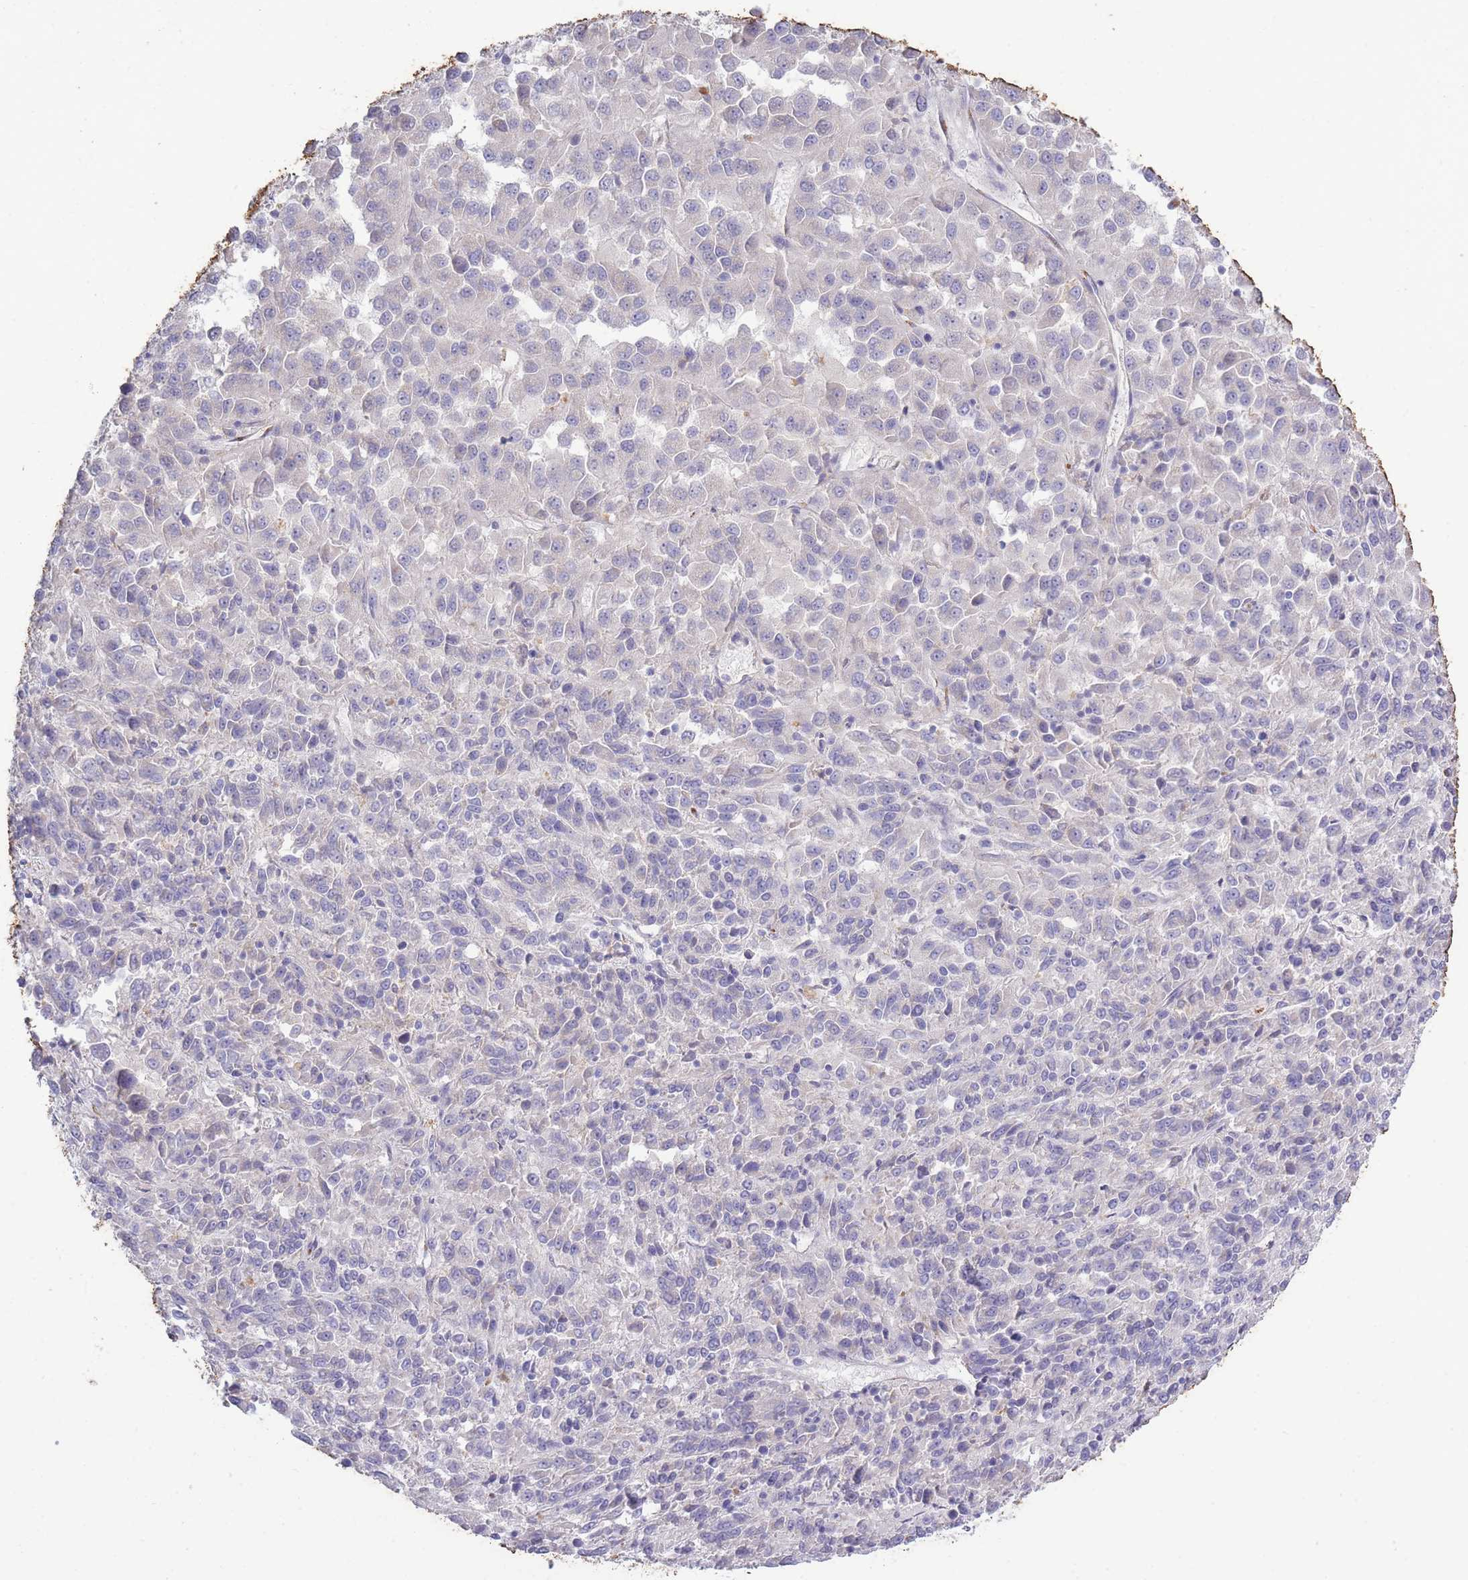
{"staining": {"intensity": "negative", "quantity": "none", "location": "none"}, "tissue": "melanoma", "cell_type": "Tumor cells", "image_type": "cancer", "snomed": [{"axis": "morphology", "description": "Malignant melanoma, Metastatic site"}, {"axis": "topography", "description": "Lung"}], "caption": "Immunohistochemistry (IHC) of malignant melanoma (metastatic site) shows no staining in tumor cells. (DAB immunohistochemistry (IHC), high magnification).", "gene": "CENPM", "patient": {"sex": "male", "age": 64}}